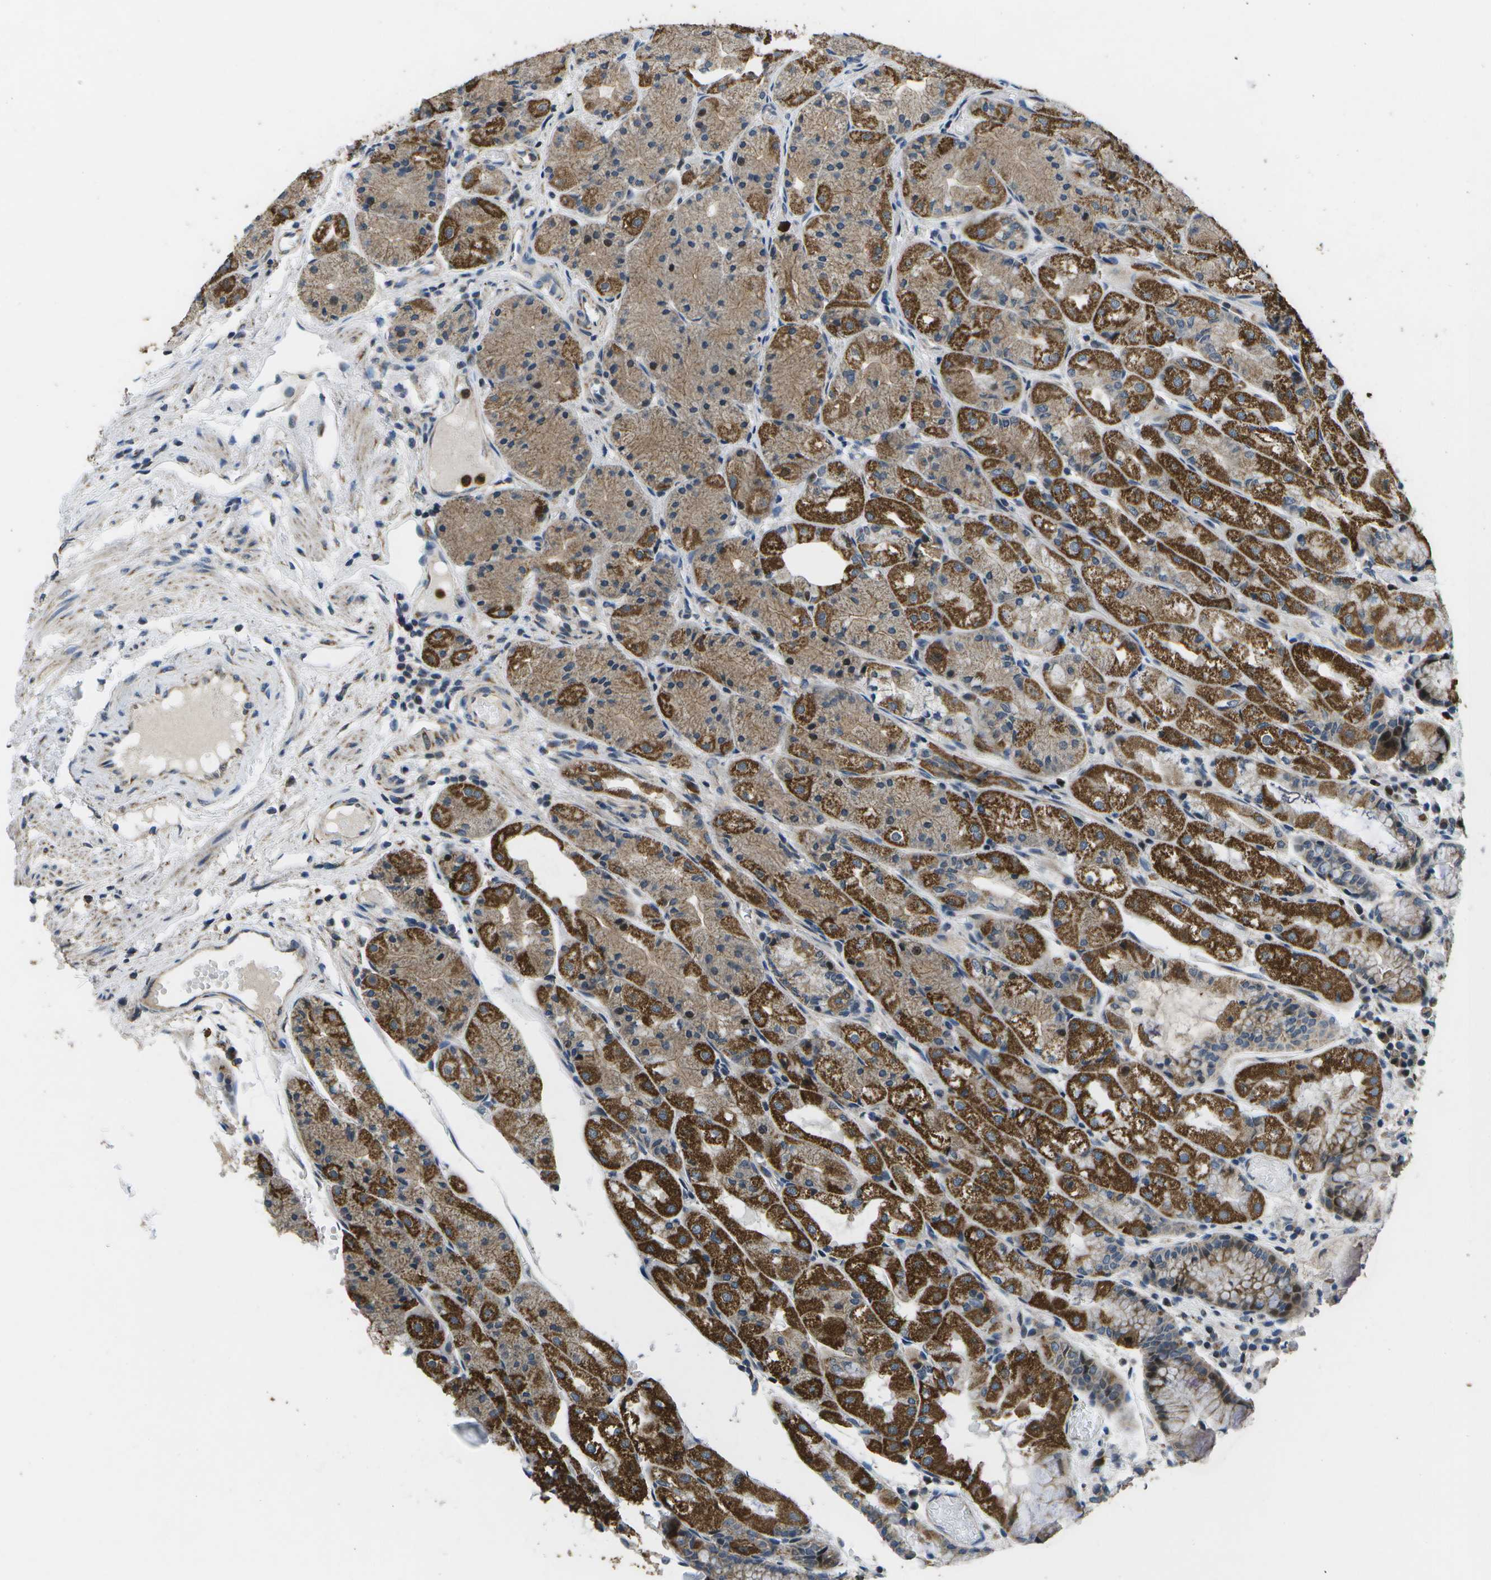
{"staining": {"intensity": "strong", "quantity": ">75%", "location": "cytoplasmic/membranous"}, "tissue": "stomach", "cell_type": "Glandular cells", "image_type": "normal", "snomed": [{"axis": "morphology", "description": "Normal tissue, NOS"}, {"axis": "topography", "description": "Stomach, upper"}], "caption": "A brown stain labels strong cytoplasmic/membranous staining of a protein in glandular cells of normal stomach. (DAB (3,3'-diaminobenzidine) = brown stain, brightfield microscopy at high magnification).", "gene": "GALNT15", "patient": {"sex": "male", "age": 72}}